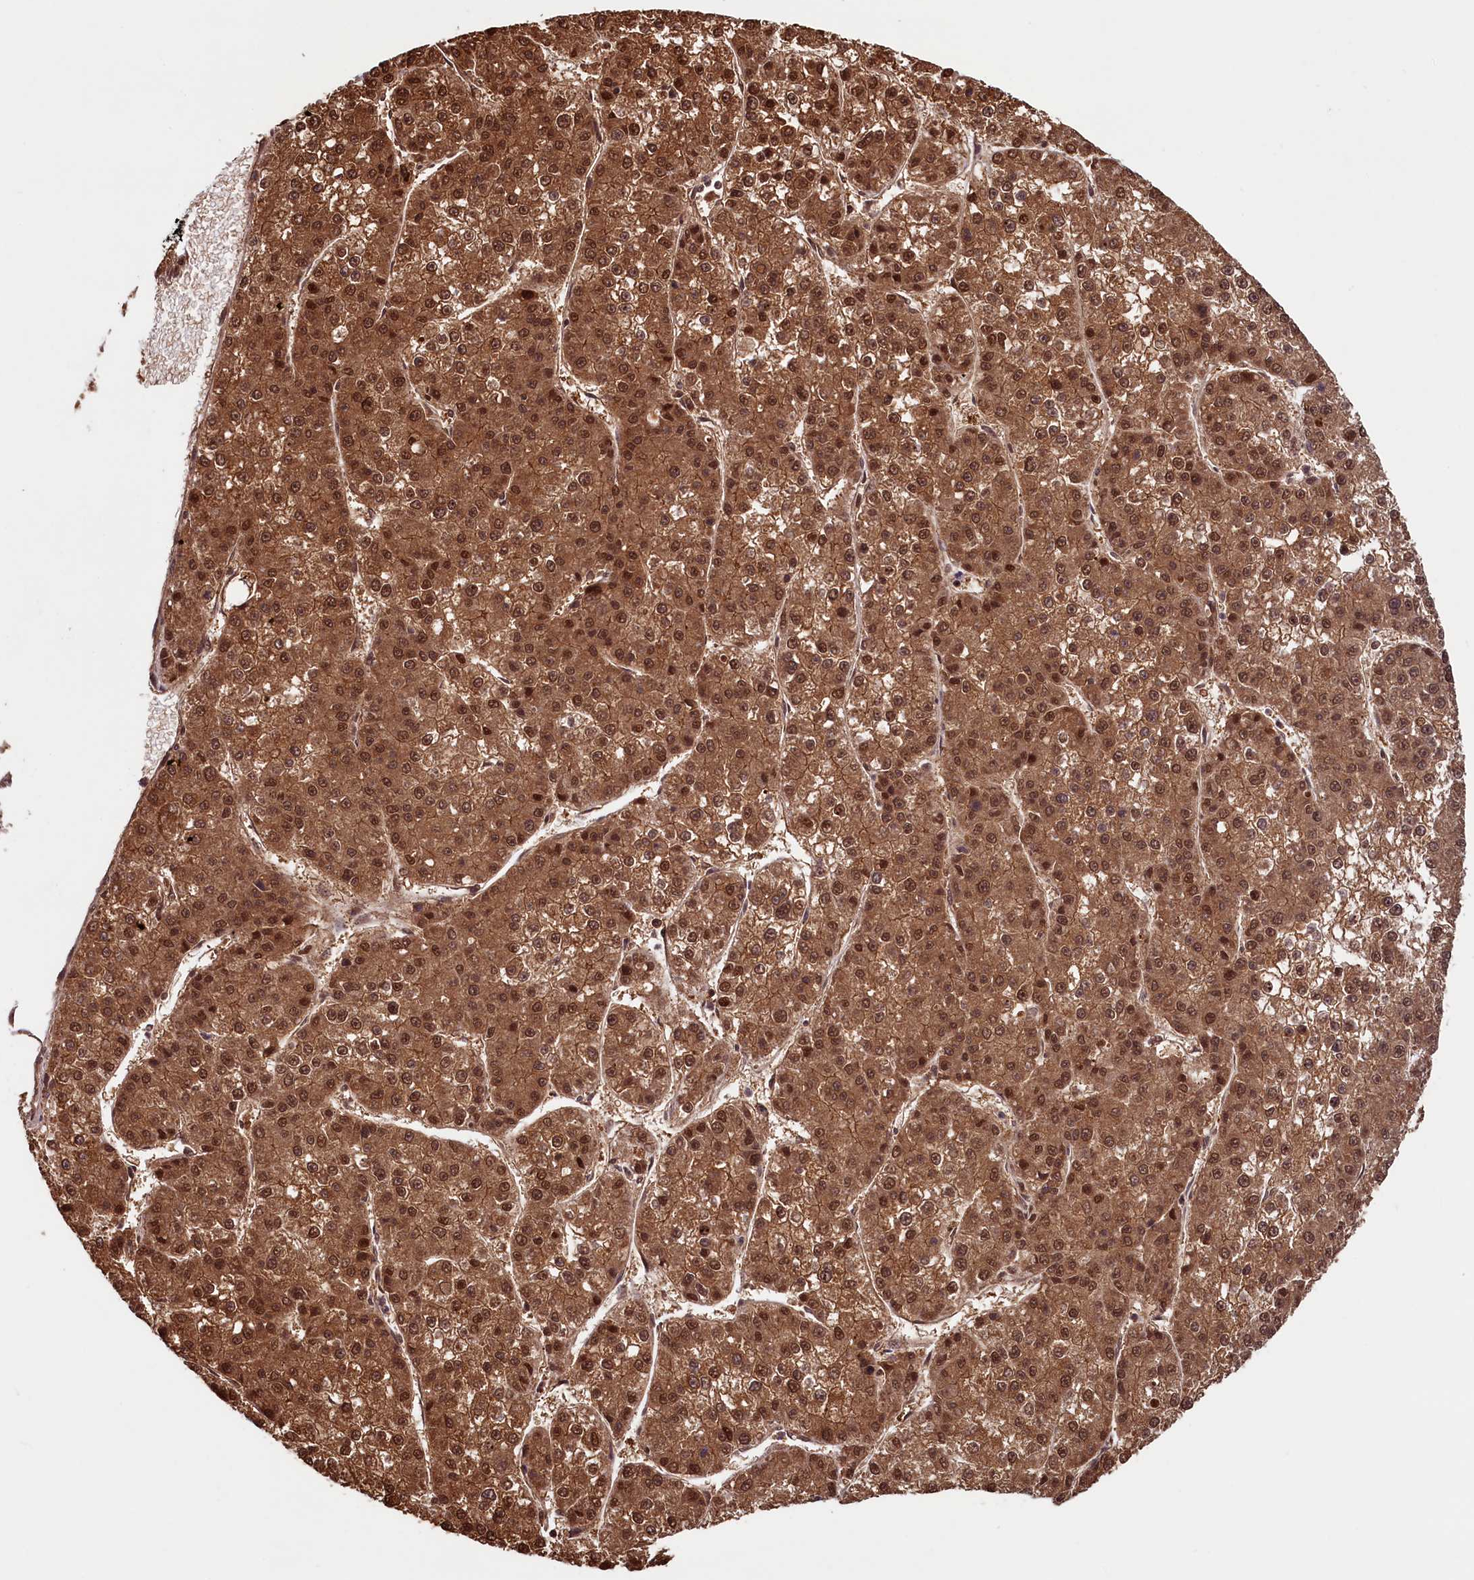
{"staining": {"intensity": "strong", "quantity": ">75%", "location": "cytoplasmic/membranous,nuclear"}, "tissue": "liver cancer", "cell_type": "Tumor cells", "image_type": "cancer", "snomed": [{"axis": "morphology", "description": "Carcinoma, Hepatocellular, NOS"}, {"axis": "topography", "description": "Liver"}], "caption": "This photomicrograph exhibits liver cancer stained with immunohistochemistry to label a protein in brown. The cytoplasmic/membranous and nuclear of tumor cells show strong positivity for the protein. Nuclei are counter-stained blue.", "gene": "SLC7A6OS", "patient": {"sex": "female", "age": 73}}